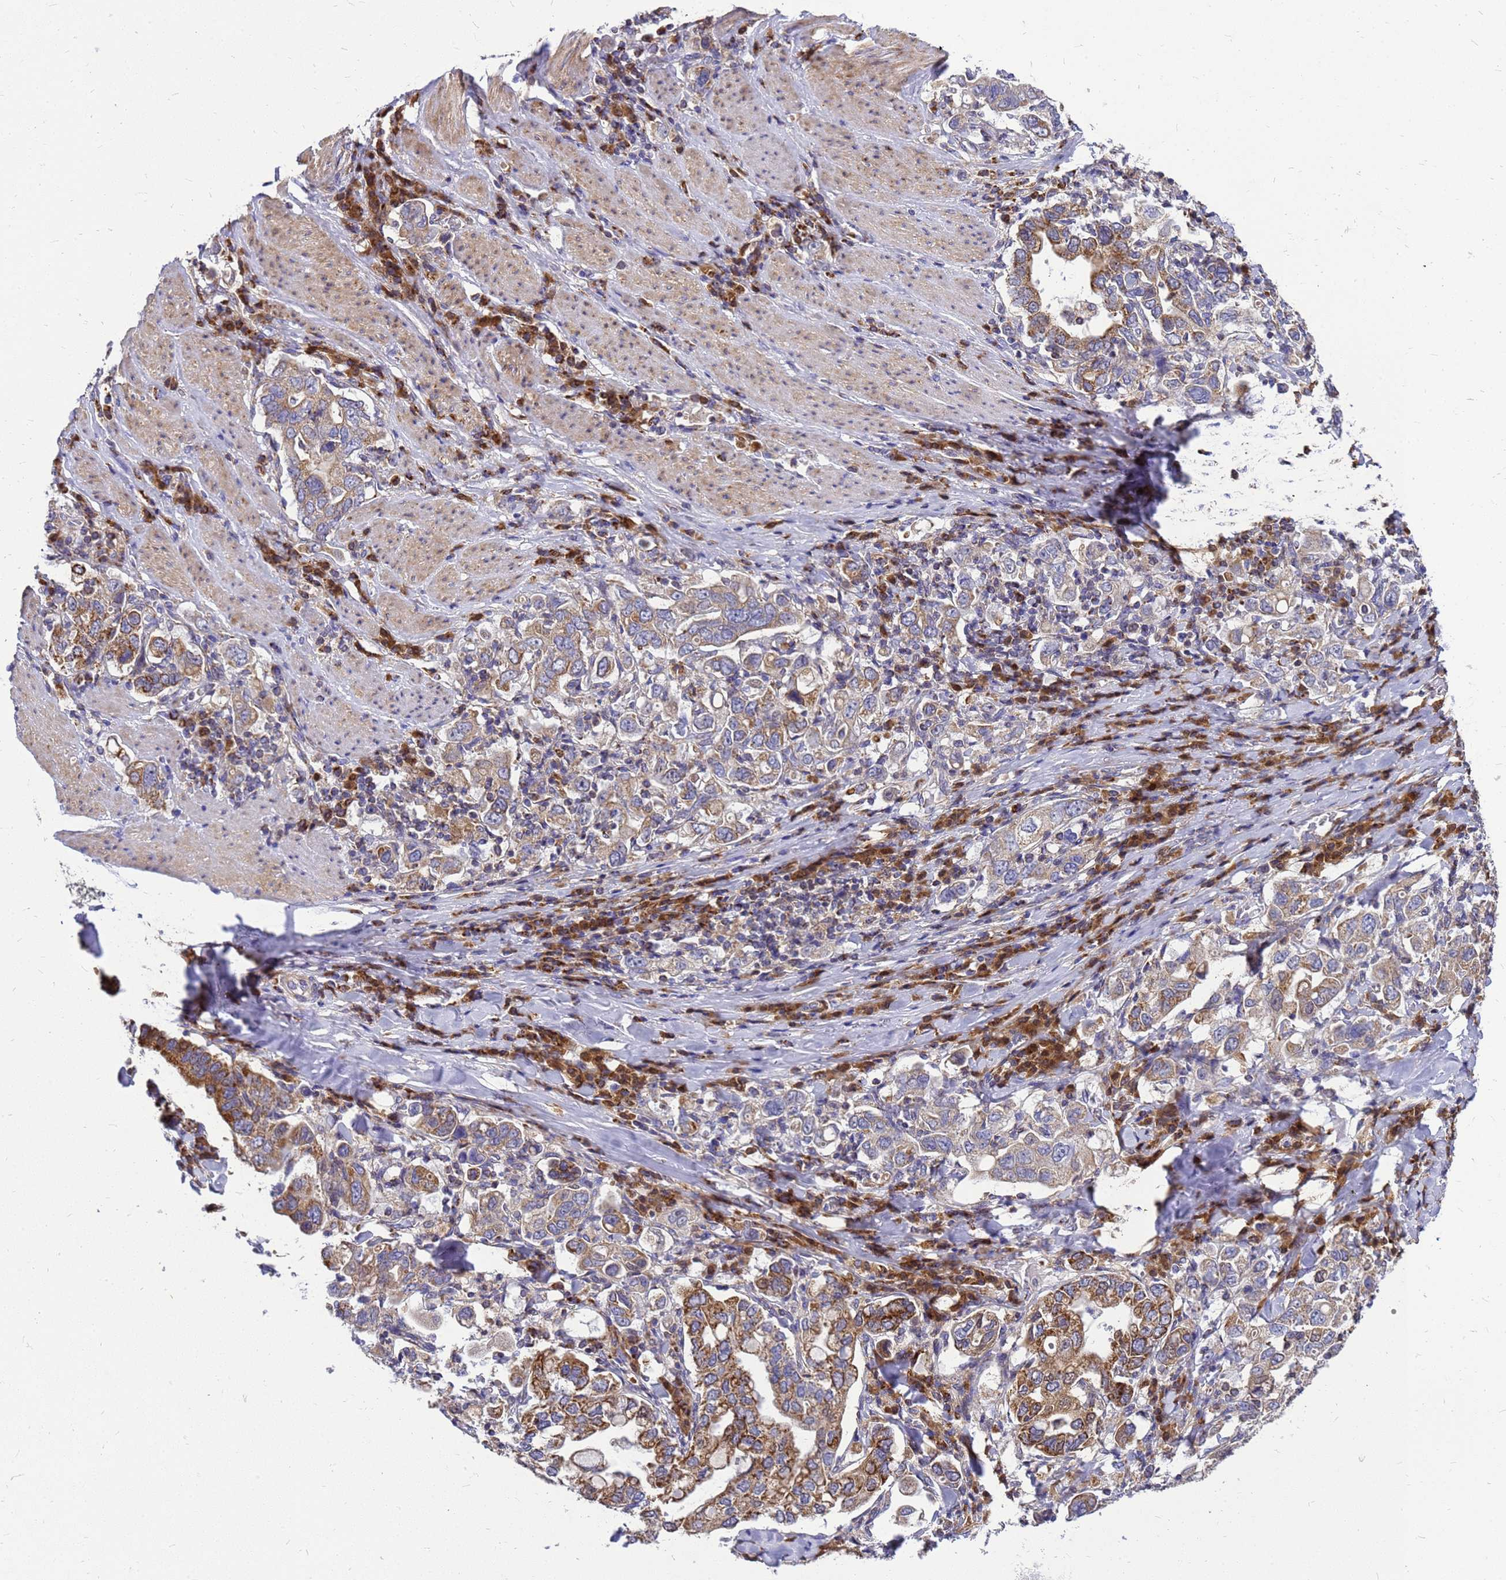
{"staining": {"intensity": "moderate", "quantity": "25%-75%", "location": "cytoplasmic/membranous"}, "tissue": "stomach cancer", "cell_type": "Tumor cells", "image_type": "cancer", "snomed": [{"axis": "morphology", "description": "Adenocarcinoma, NOS"}, {"axis": "topography", "description": "Stomach, upper"}], "caption": "Stomach adenocarcinoma stained for a protein exhibits moderate cytoplasmic/membranous positivity in tumor cells.", "gene": "CMC4", "patient": {"sex": "male", "age": 62}}